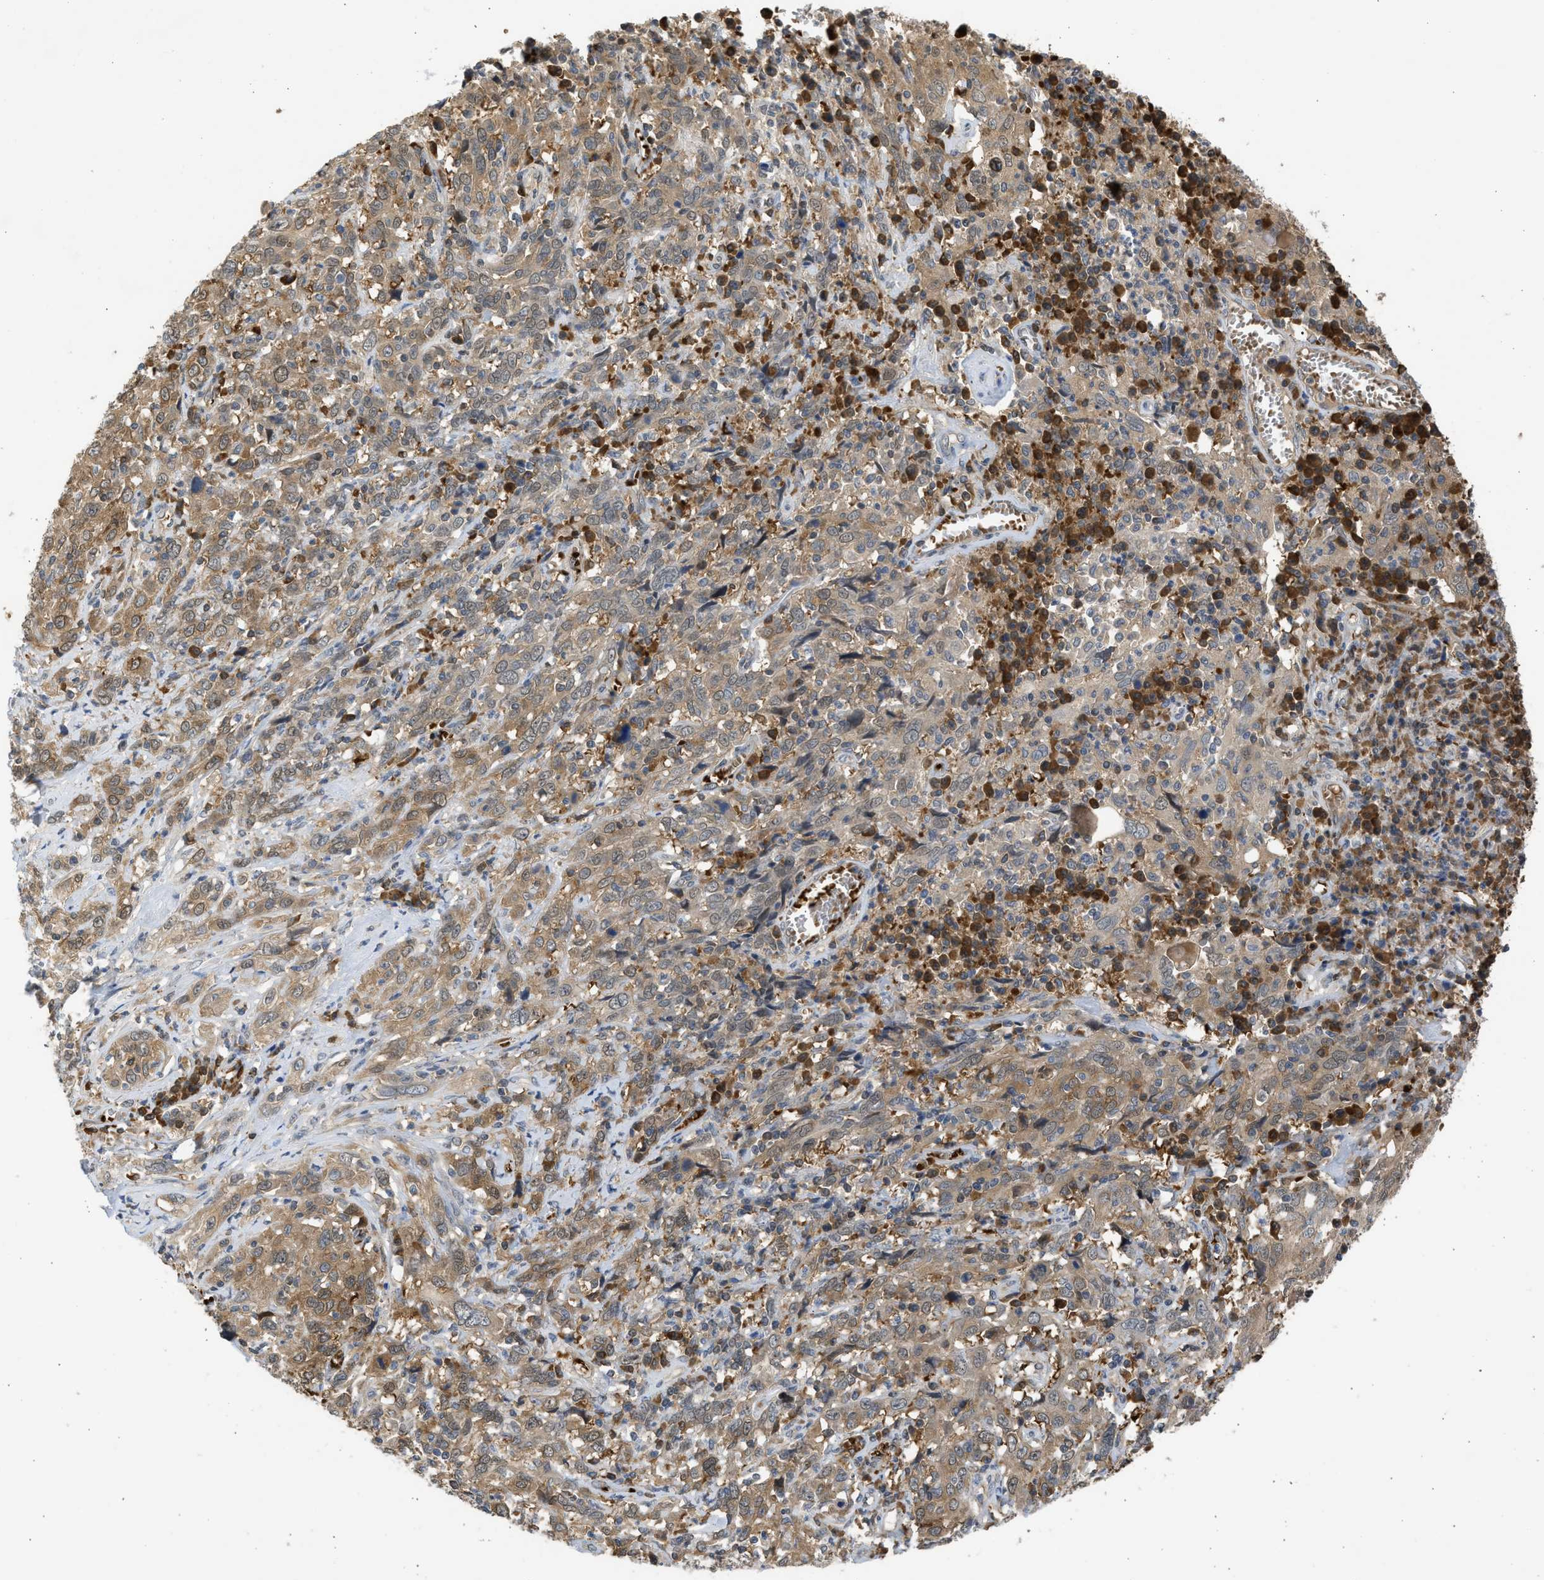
{"staining": {"intensity": "moderate", "quantity": ">75%", "location": "cytoplasmic/membranous"}, "tissue": "cervical cancer", "cell_type": "Tumor cells", "image_type": "cancer", "snomed": [{"axis": "morphology", "description": "Squamous cell carcinoma, NOS"}, {"axis": "topography", "description": "Cervix"}], "caption": "Immunohistochemistry (IHC) image of neoplastic tissue: human cervical squamous cell carcinoma stained using immunohistochemistry (IHC) shows medium levels of moderate protein expression localized specifically in the cytoplasmic/membranous of tumor cells, appearing as a cytoplasmic/membranous brown color.", "gene": "MAPK7", "patient": {"sex": "female", "age": 46}}